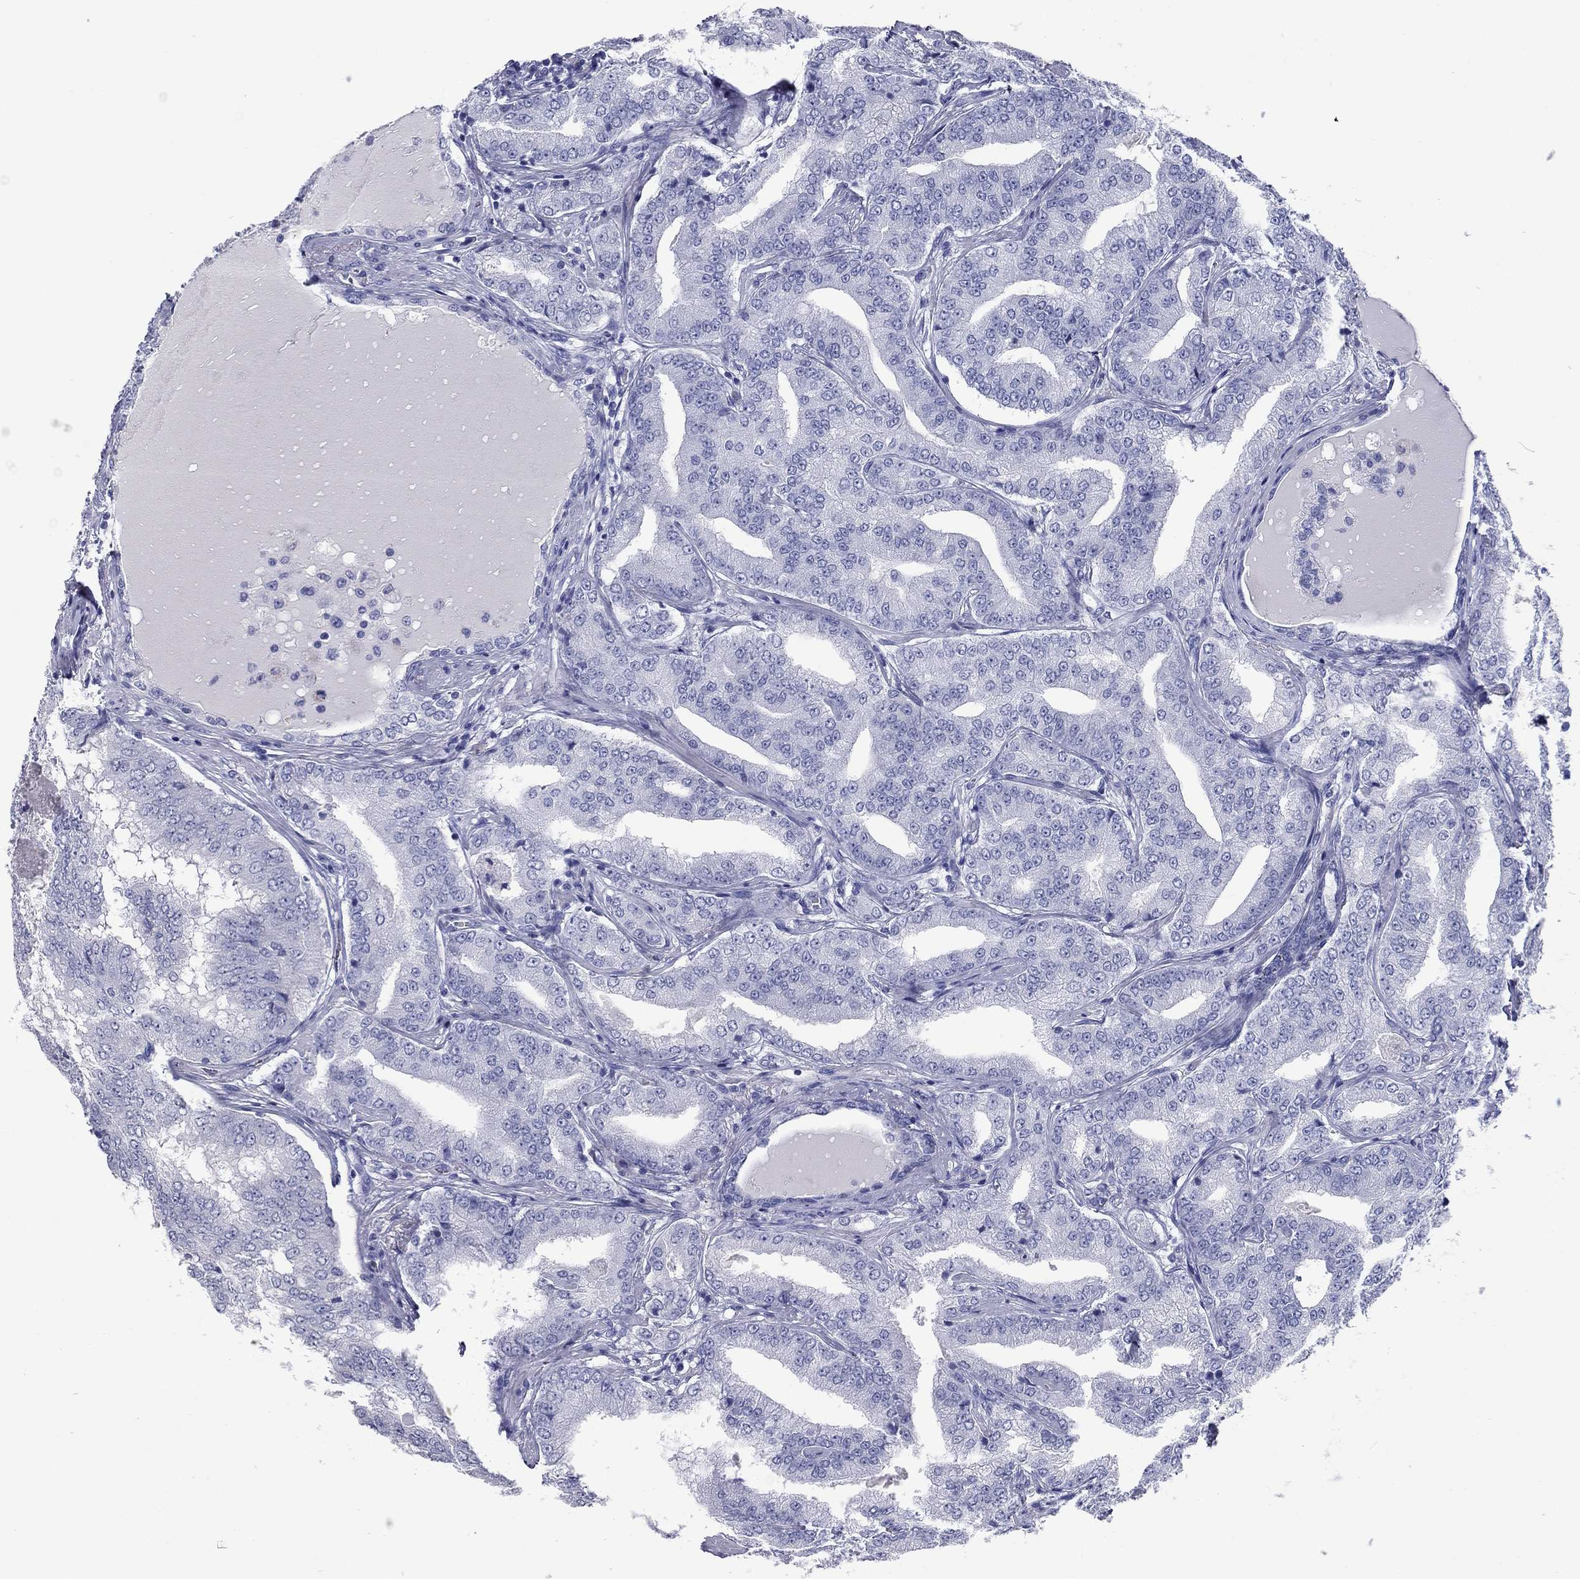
{"staining": {"intensity": "negative", "quantity": "none", "location": "none"}, "tissue": "prostate cancer", "cell_type": "Tumor cells", "image_type": "cancer", "snomed": [{"axis": "morphology", "description": "Adenocarcinoma, NOS"}, {"axis": "topography", "description": "Prostate"}], "caption": "Tumor cells show no significant positivity in adenocarcinoma (prostate).", "gene": "NPPA", "patient": {"sex": "male", "age": 65}}